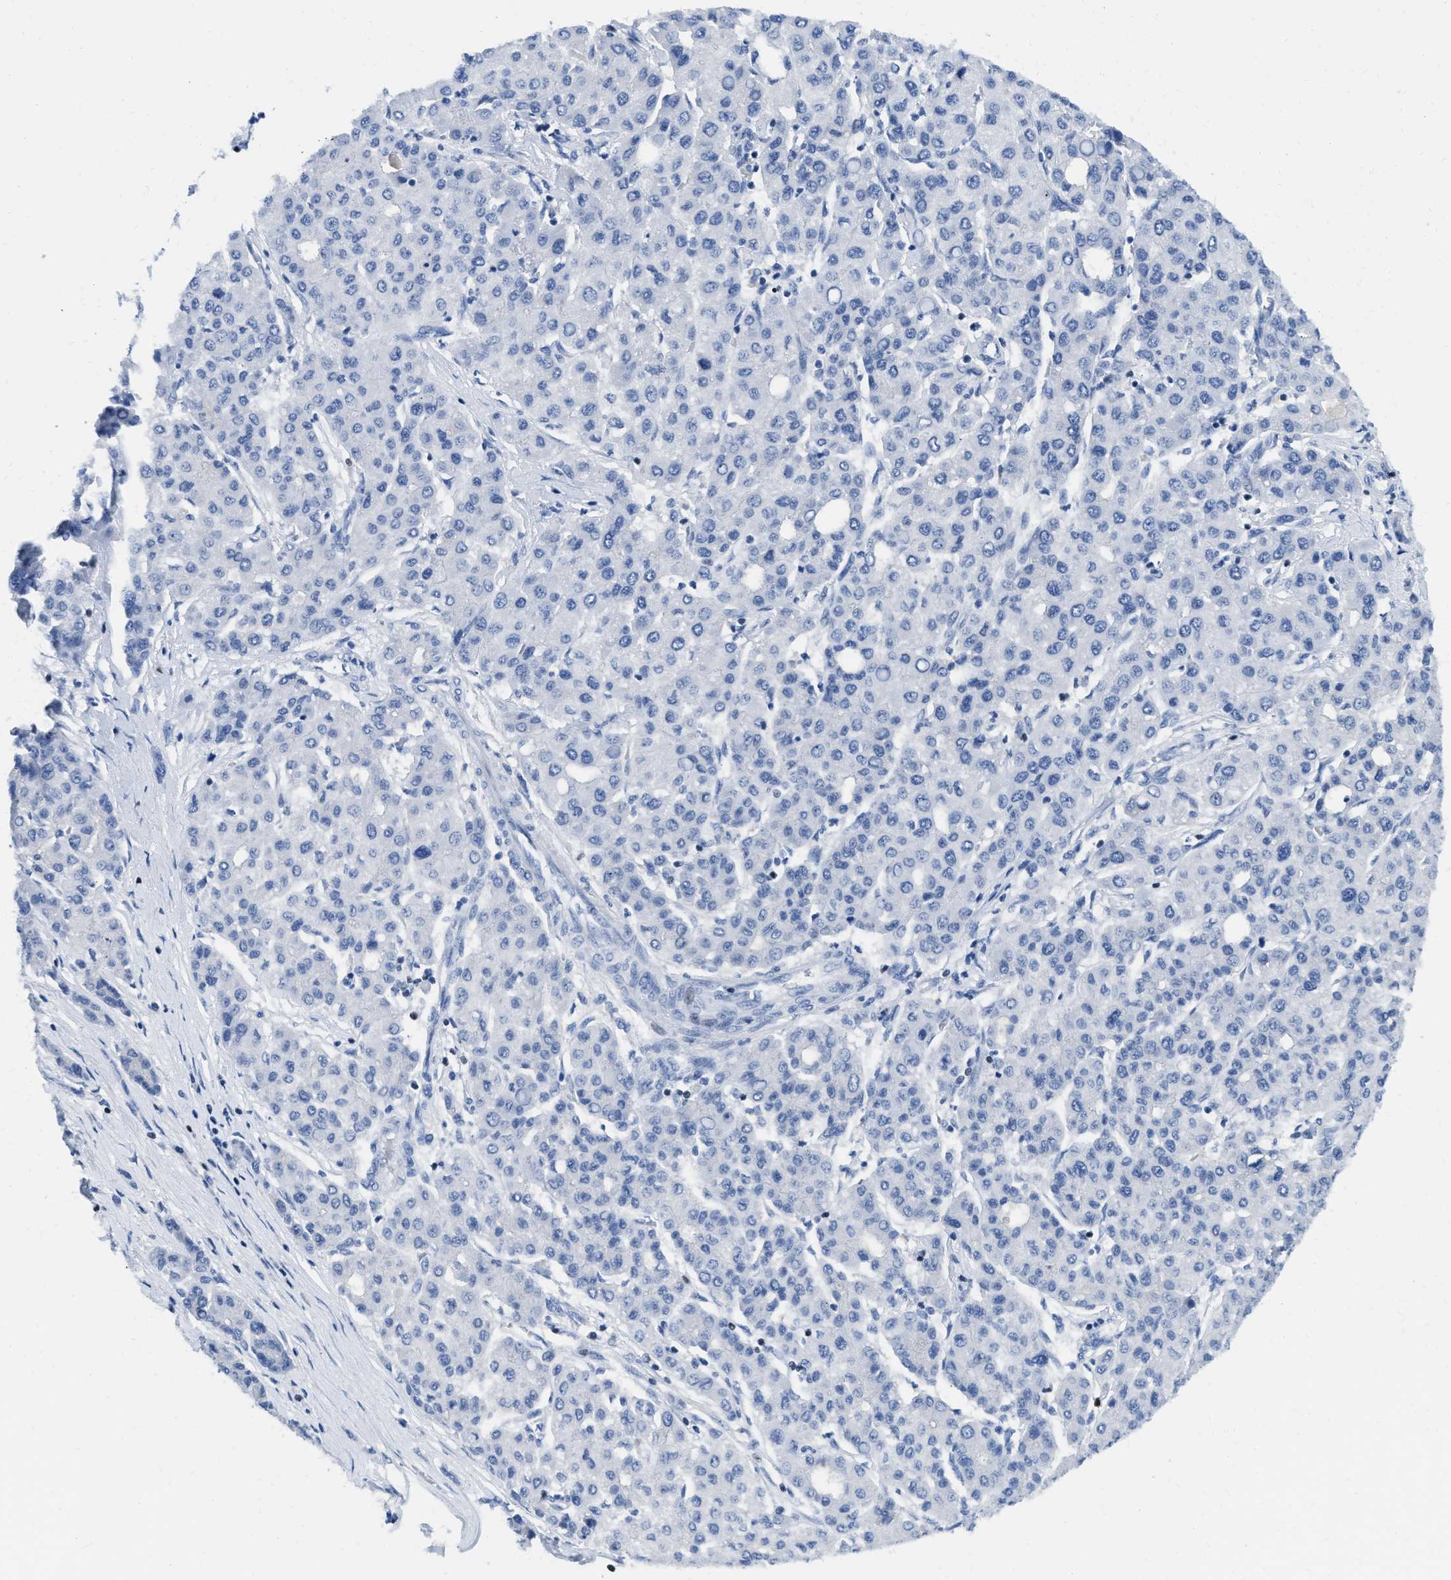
{"staining": {"intensity": "negative", "quantity": "none", "location": "none"}, "tissue": "liver cancer", "cell_type": "Tumor cells", "image_type": "cancer", "snomed": [{"axis": "morphology", "description": "Carcinoma, Hepatocellular, NOS"}, {"axis": "topography", "description": "Liver"}], "caption": "Hepatocellular carcinoma (liver) was stained to show a protein in brown. There is no significant expression in tumor cells.", "gene": "TCF7", "patient": {"sex": "male", "age": 65}}